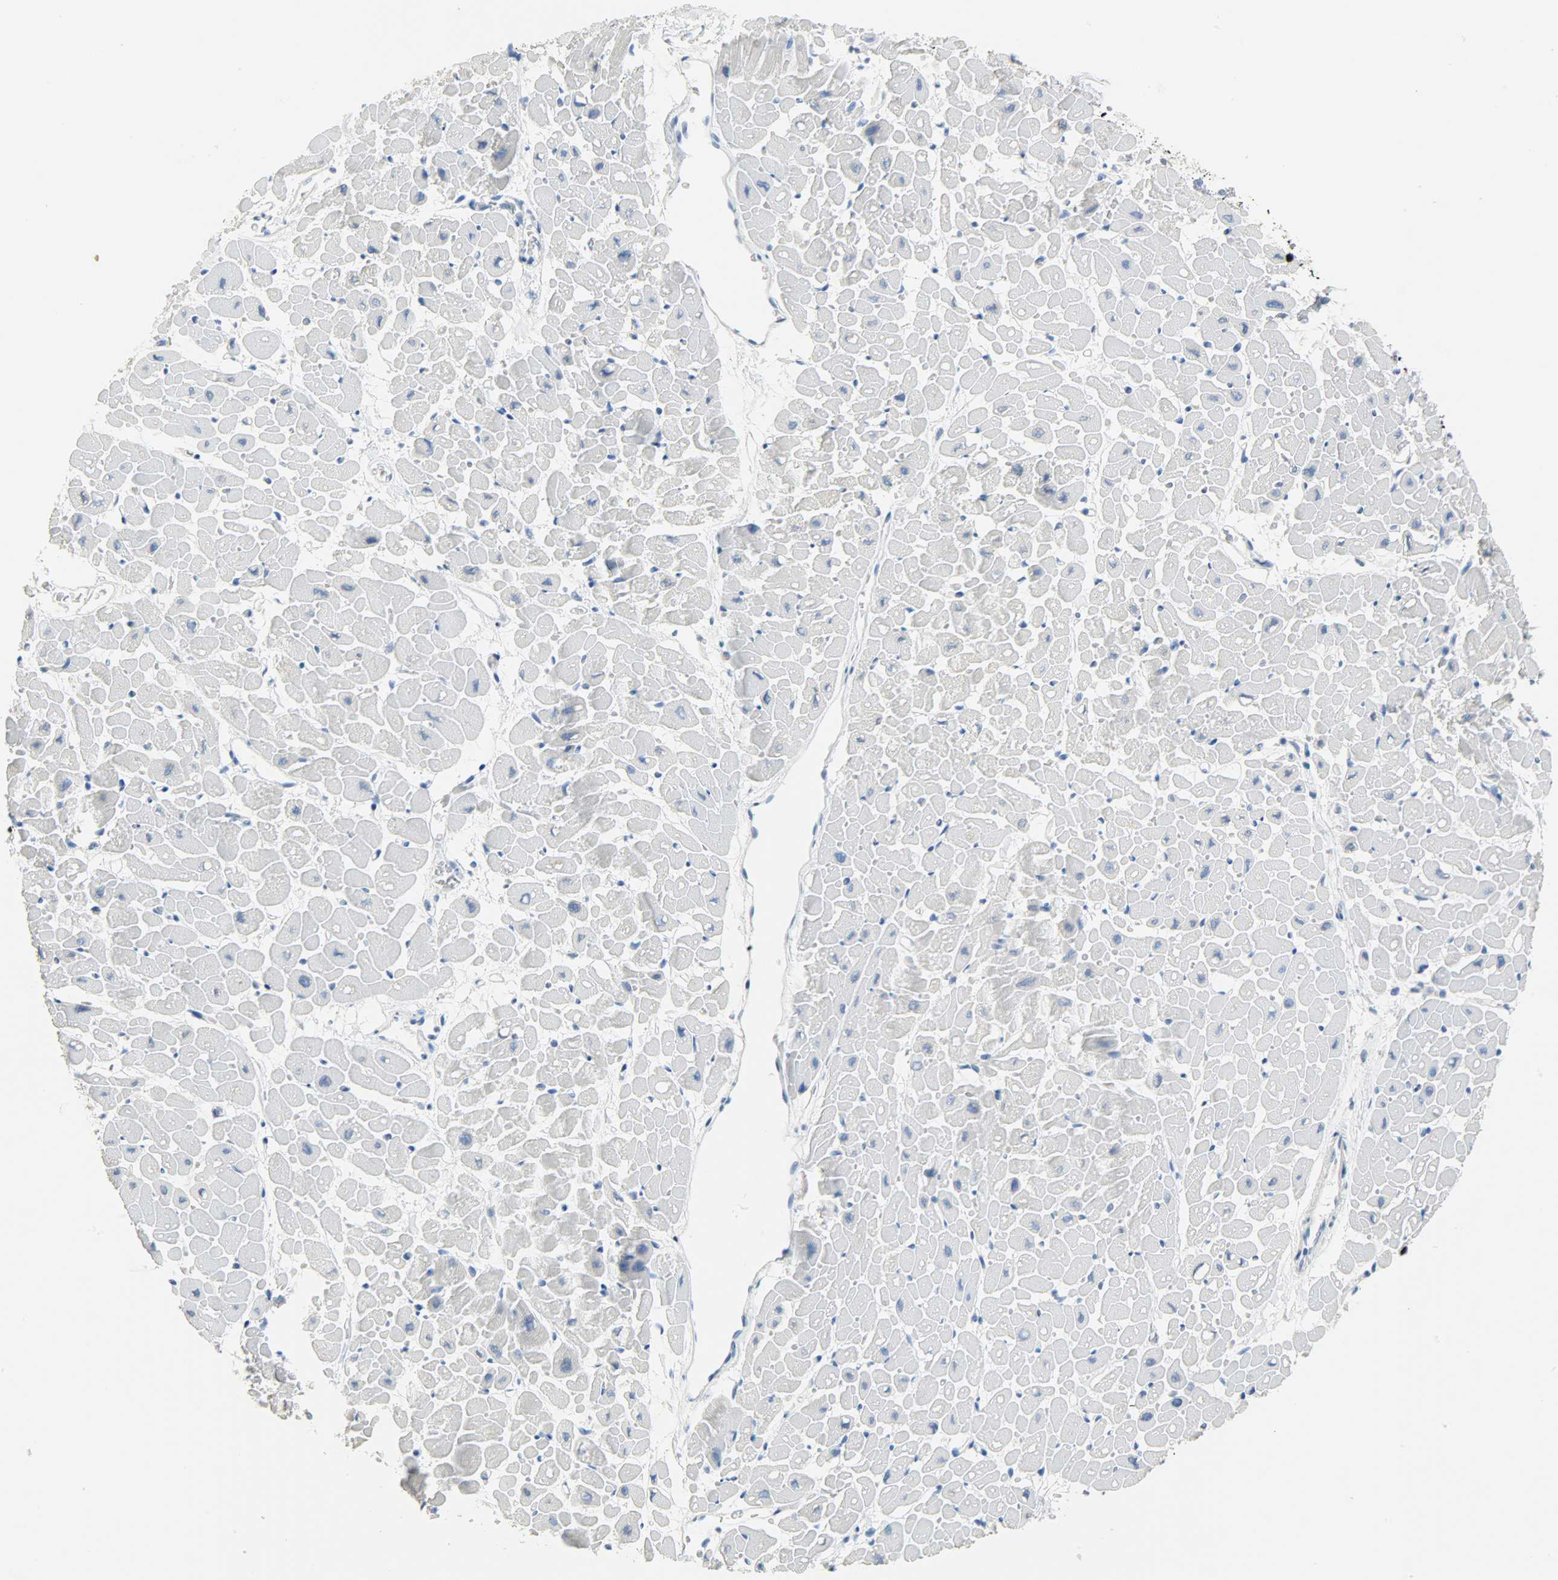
{"staining": {"intensity": "negative", "quantity": "none", "location": "none"}, "tissue": "heart muscle", "cell_type": "Cardiomyocytes", "image_type": "normal", "snomed": [{"axis": "morphology", "description": "Normal tissue, NOS"}, {"axis": "topography", "description": "Heart"}], "caption": "Immunohistochemical staining of unremarkable heart muscle displays no significant expression in cardiomyocytes. (Immunohistochemistry, brightfield microscopy, high magnification).", "gene": "CRP", "patient": {"sex": "male", "age": 45}}